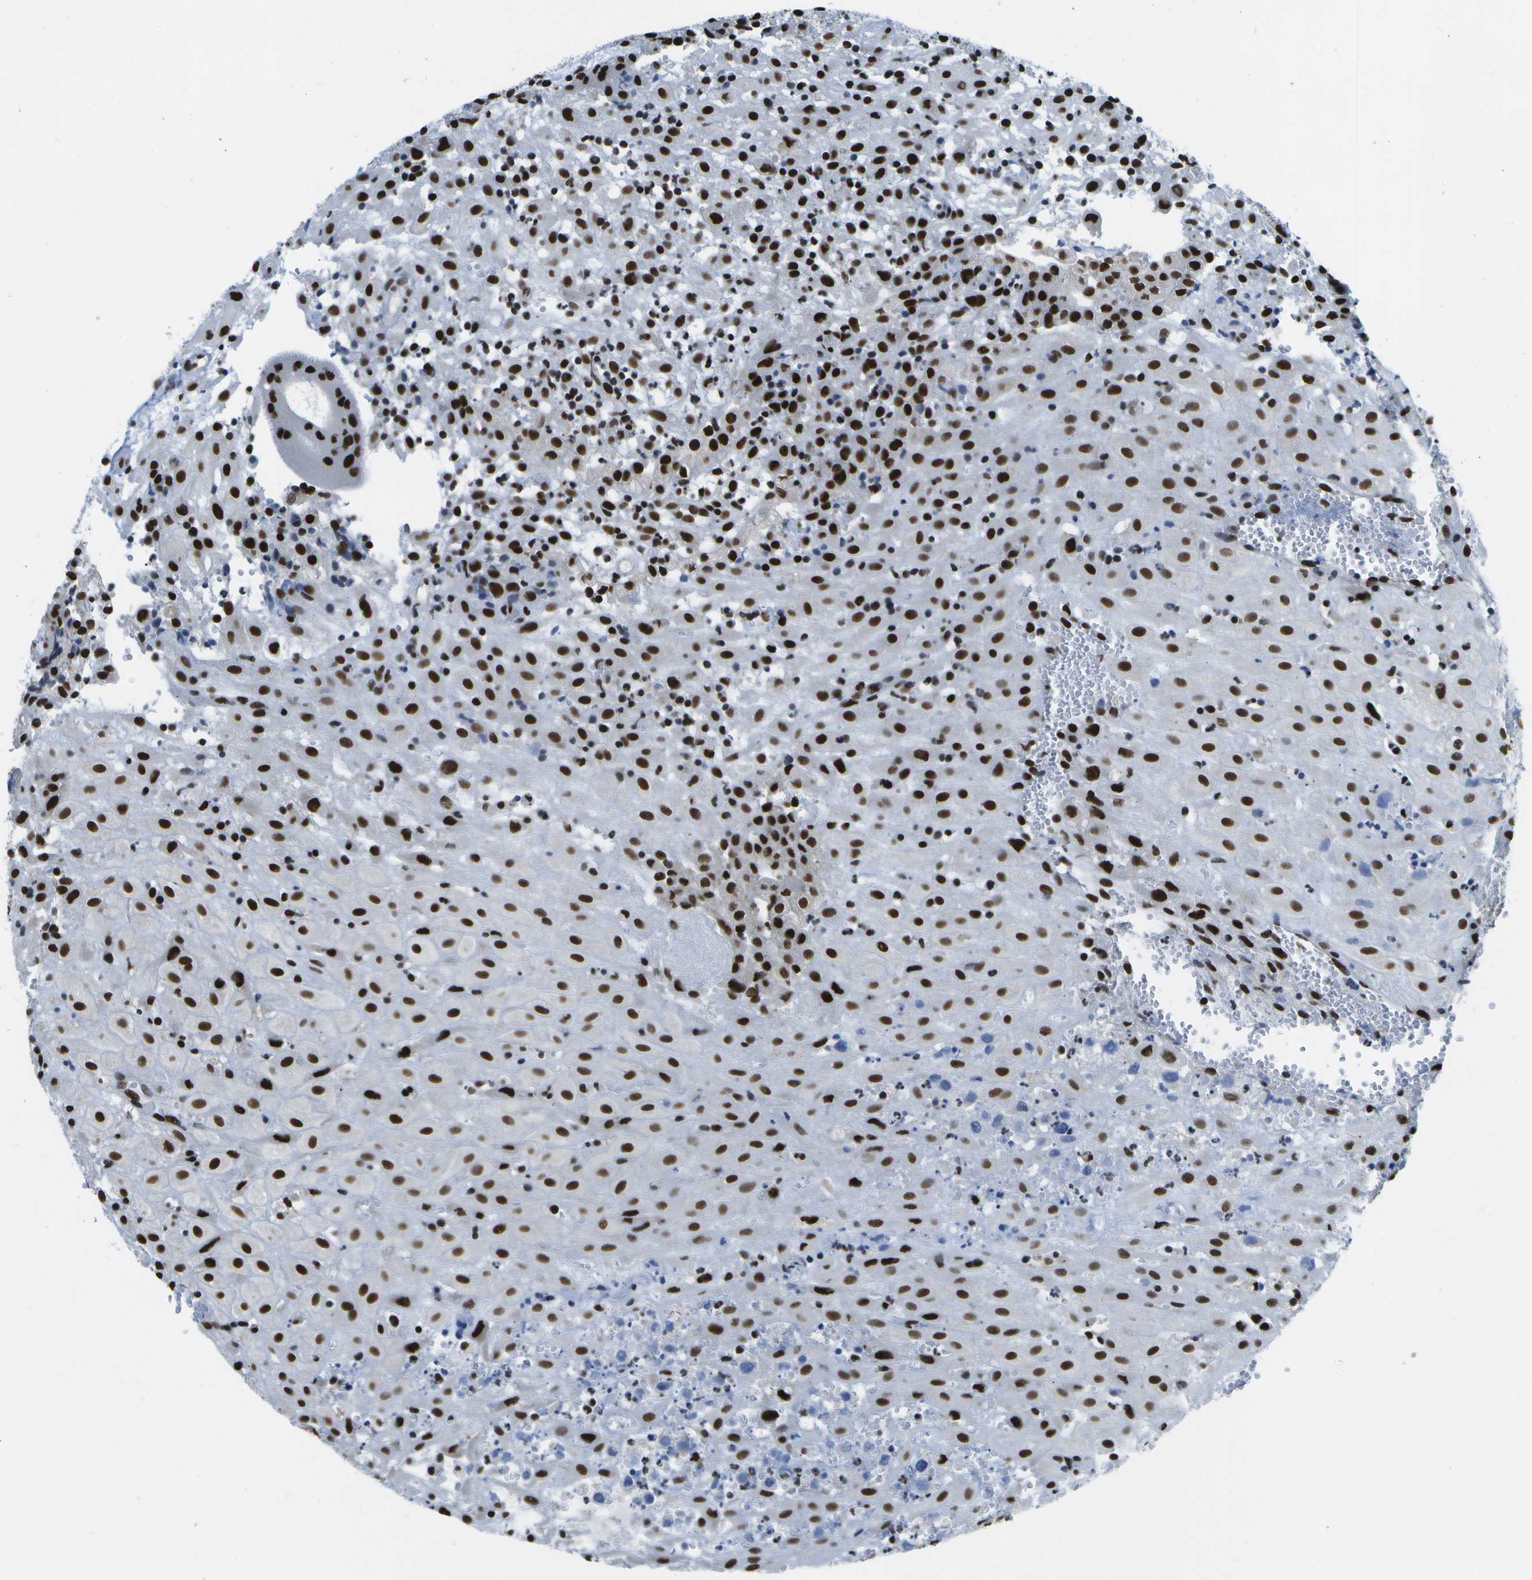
{"staining": {"intensity": "strong", "quantity": ">75%", "location": "nuclear"}, "tissue": "placenta", "cell_type": "Decidual cells", "image_type": "normal", "snomed": [{"axis": "morphology", "description": "Normal tissue, NOS"}, {"axis": "topography", "description": "Placenta"}], "caption": "Approximately >75% of decidual cells in unremarkable human placenta demonstrate strong nuclear protein positivity as visualized by brown immunohistochemical staining.", "gene": "NSRP1", "patient": {"sex": "female", "age": 18}}